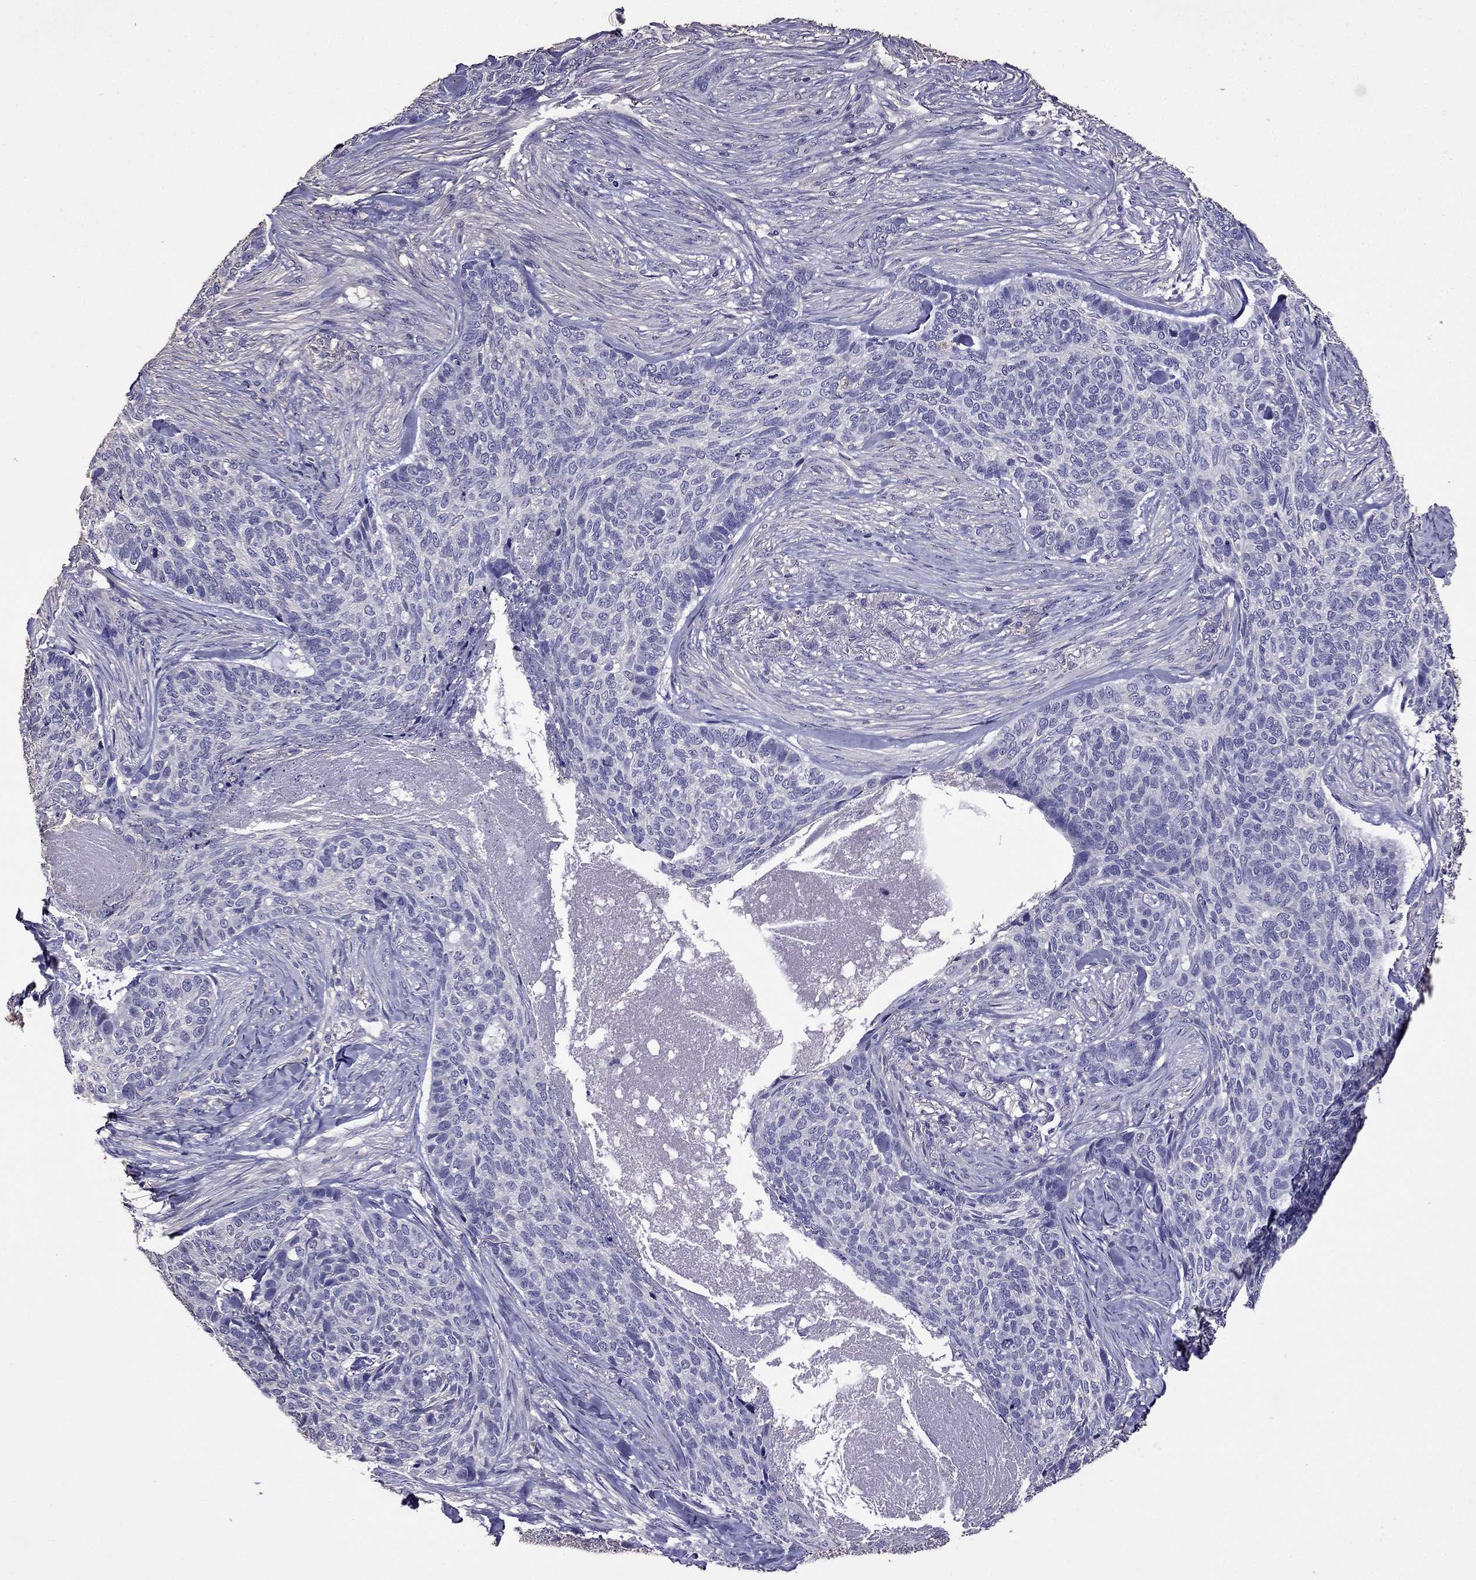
{"staining": {"intensity": "negative", "quantity": "none", "location": "none"}, "tissue": "skin cancer", "cell_type": "Tumor cells", "image_type": "cancer", "snomed": [{"axis": "morphology", "description": "Basal cell carcinoma"}, {"axis": "topography", "description": "Skin"}], "caption": "Tumor cells are negative for protein expression in human skin cancer (basal cell carcinoma).", "gene": "NKX3-1", "patient": {"sex": "female", "age": 69}}